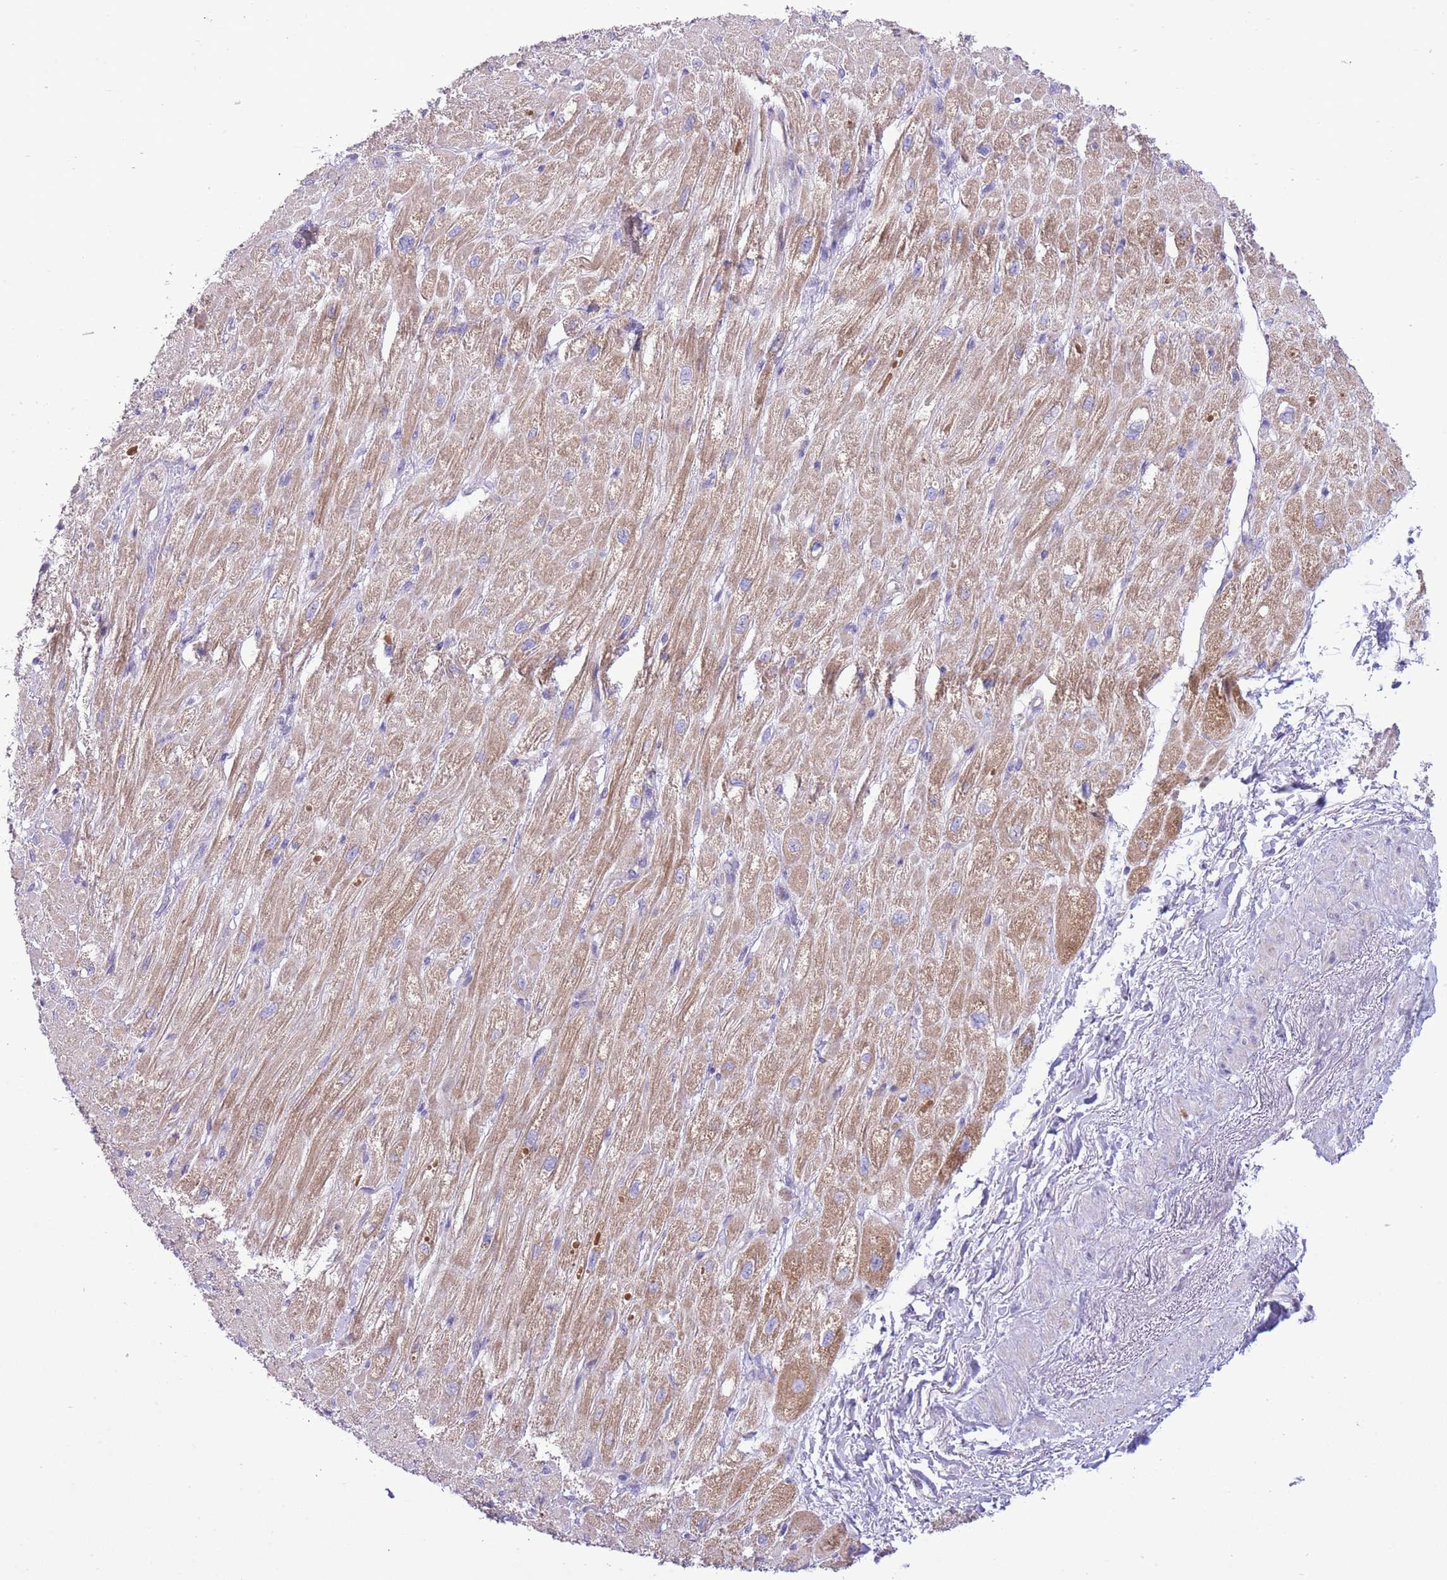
{"staining": {"intensity": "moderate", "quantity": ">75%", "location": "cytoplasmic/membranous"}, "tissue": "heart muscle", "cell_type": "Cardiomyocytes", "image_type": "normal", "snomed": [{"axis": "morphology", "description": "Normal tissue, NOS"}, {"axis": "topography", "description": "Heart"}], "caption": "IHC image of normal heart muscle: human heart muscle stained using immunohistochemistry (IHC) reveals medium levels of moderate protein expression localized specifically in the cytoplasmic/membranous of cardiomyocytes, appearing as a cytoplasmic/membranous brown color.", "gene": "OAZ2", "patient": {"sex": "male", "age": 65}}